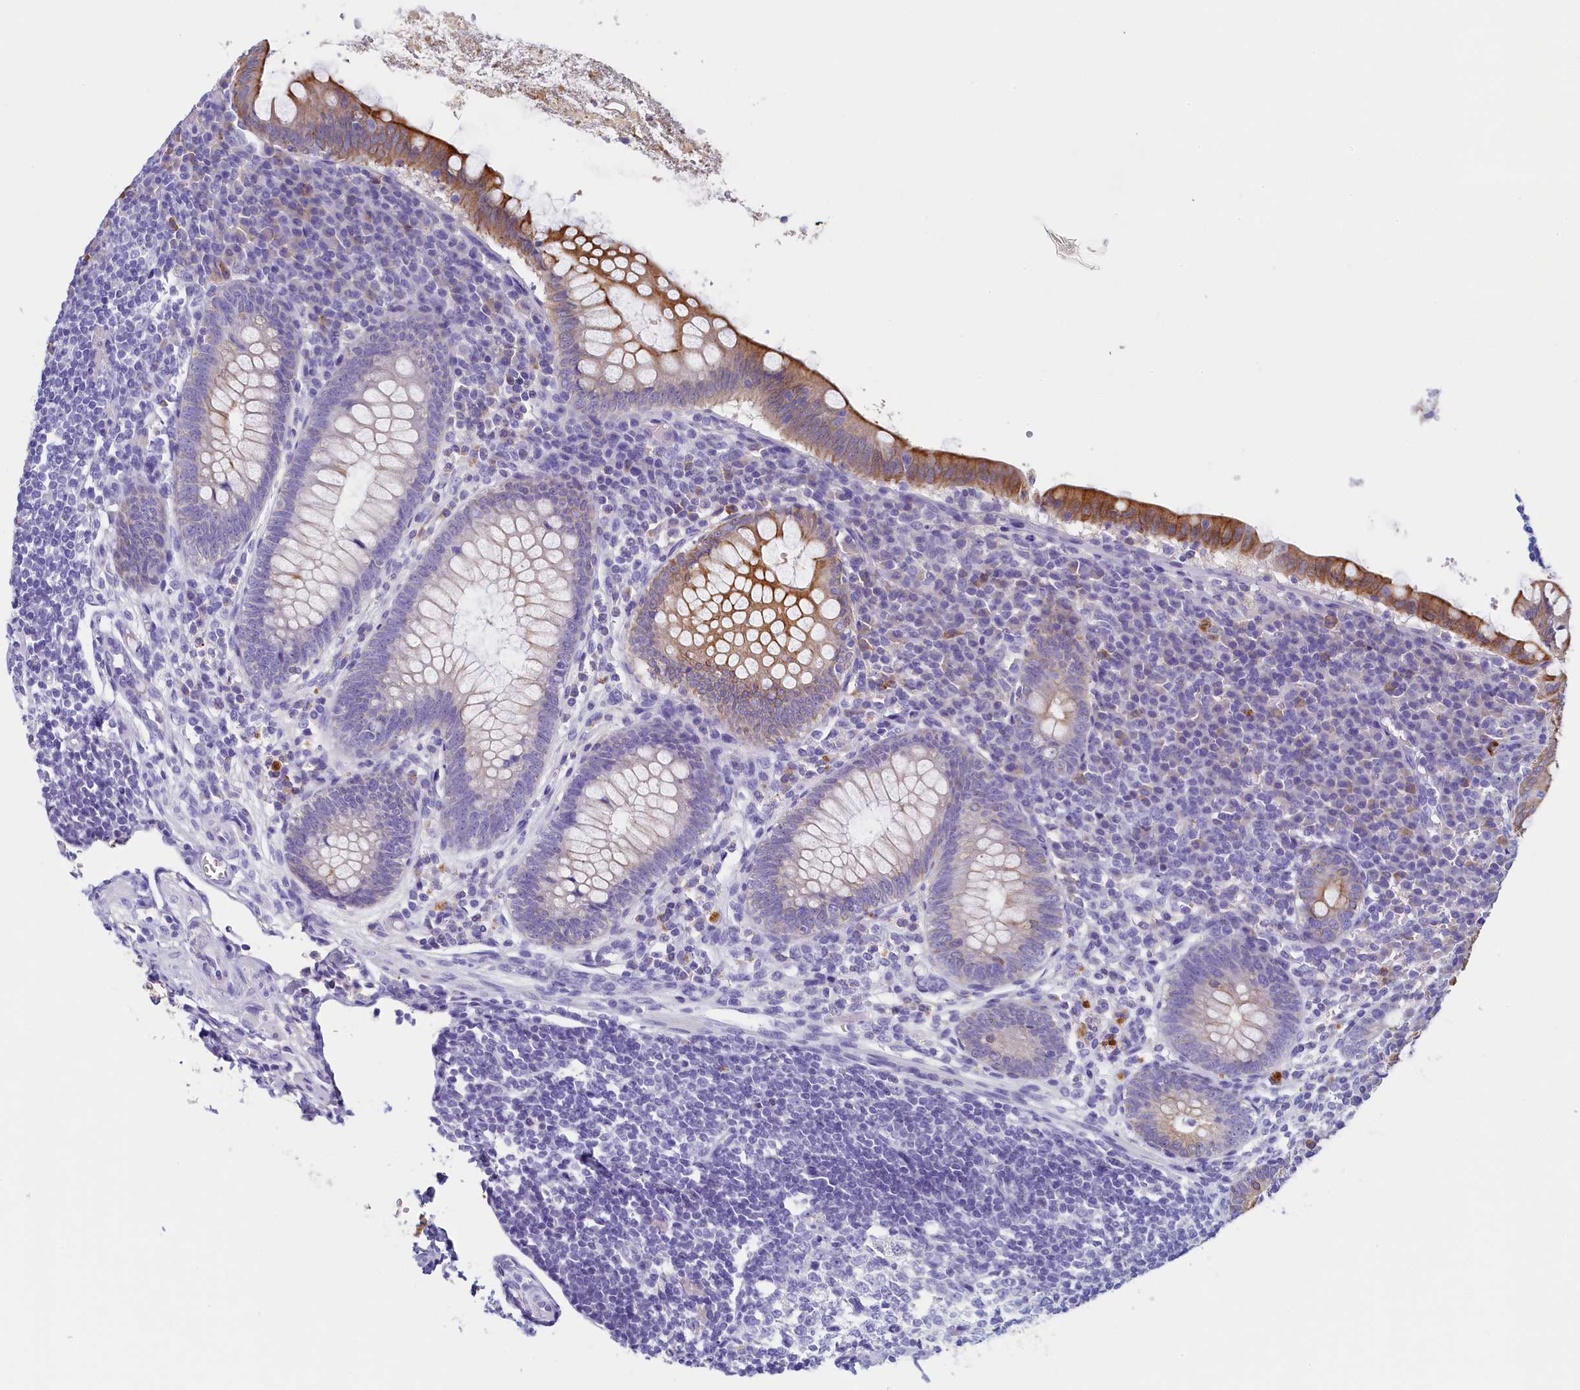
{"staining": {"intensity": "moderate", "quantity": "25%-75%", "location": "cytoplasmic/membranous"}, "tissue": "appendix", "cell_type": "Glandular cells", "image_type": "normal", "snomed": [{"axis": "morphology", "description": "Normal tissue, NOS"}, {"axis": "topography", "description": "Appendix"}], "caption": "Protein staining of benign appendix shows moderate cytoplasmic/membranous expression in about 25%-75% of glandular cells. (IHC, brightfield microscopy, high magnification).", "gene": "GUCA1C", "patient": {"sex": "female", "age": 33}}